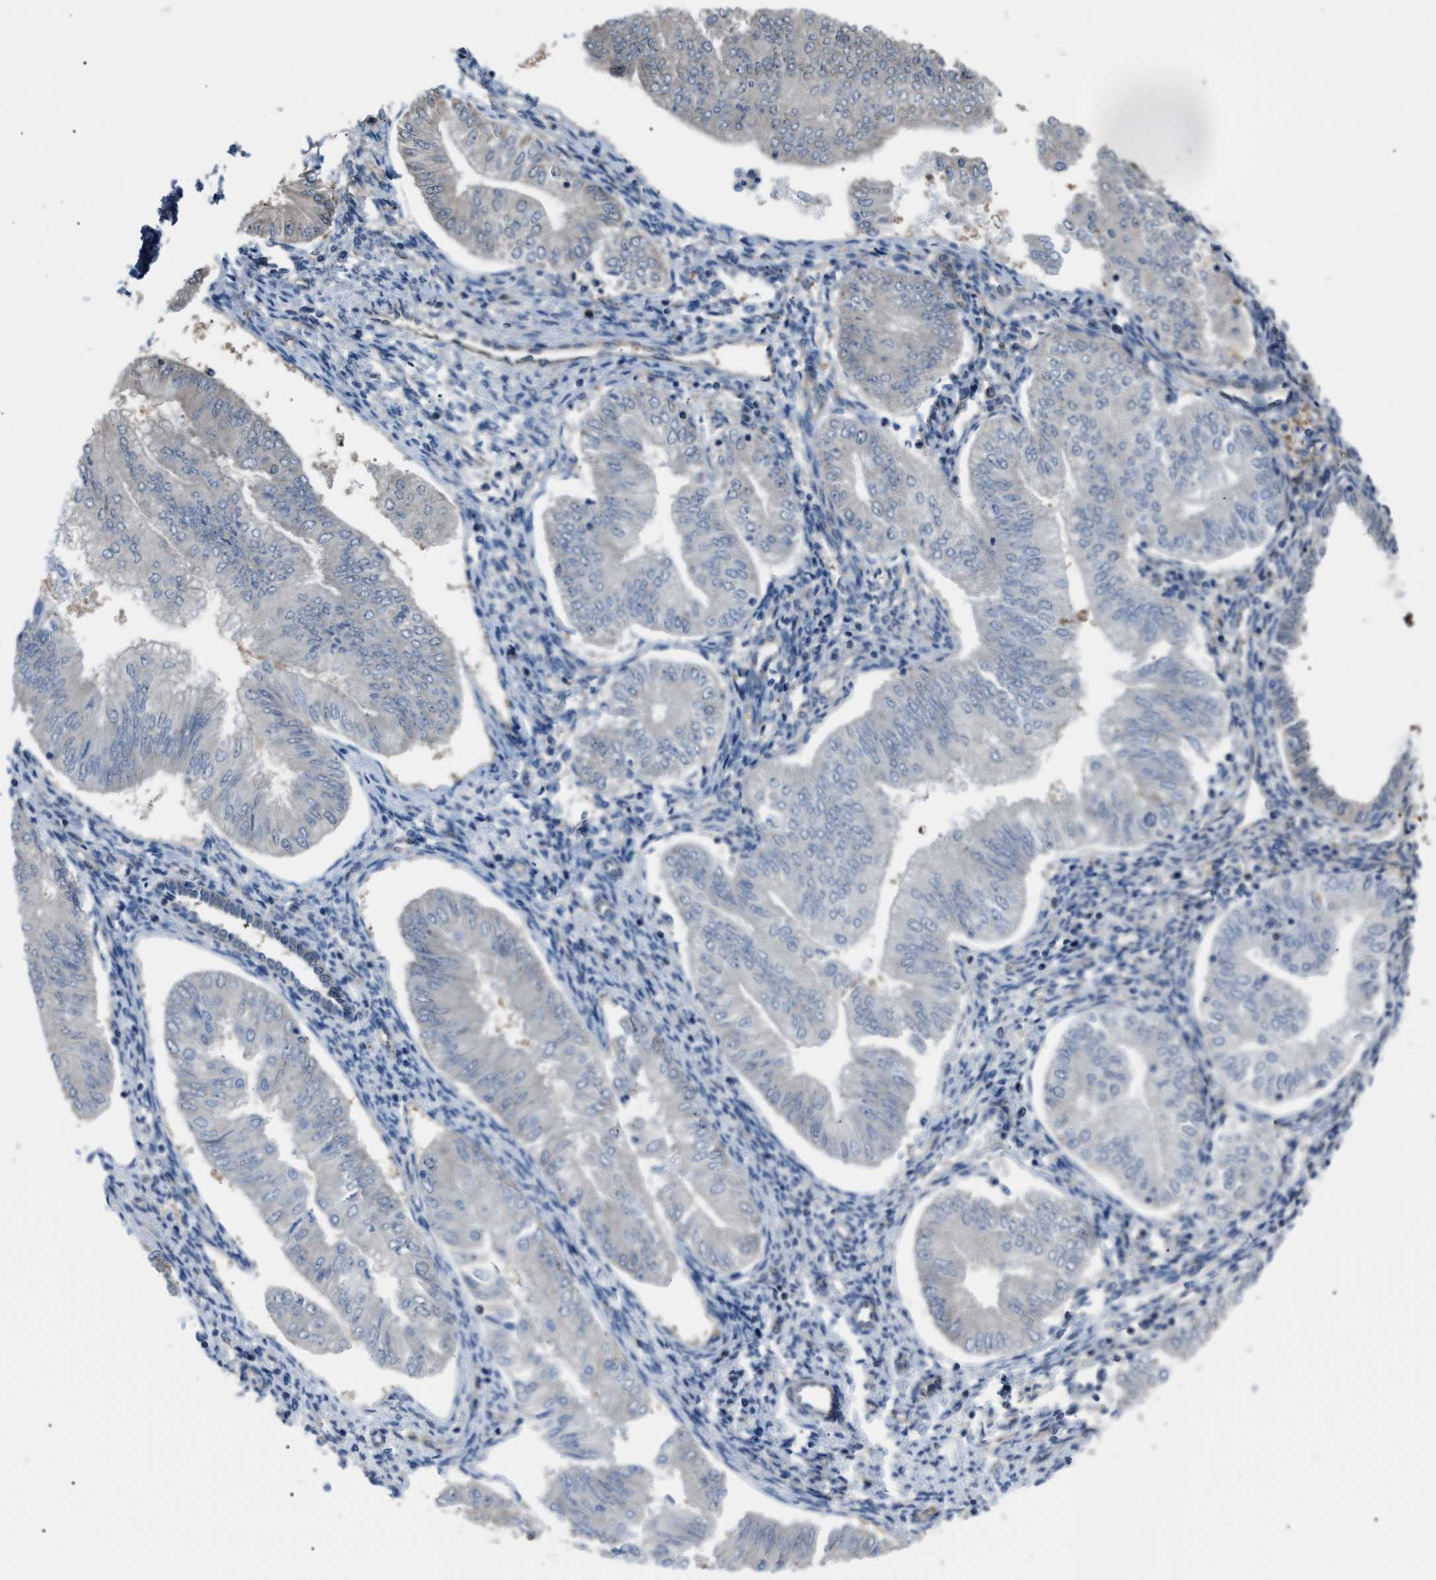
{"staining": {"intensity": "negative", "quantity": "none", "location": "none"}, "tissue": "endometrial cancer", "cell_type": "Tumor cells", "image_type": "cancer", "snomed": [{"axis": "morphology", "description": "Adenocarcinoma, NOS"}, {"axis": "topography", "description": "Endometrium"}], "caption": "Tumor cells are negative for protein expression in human endometrial cancer (adenocarcinoma).", "gene": "PDCD5", "patient": {"sex": "female", "age": 53}}